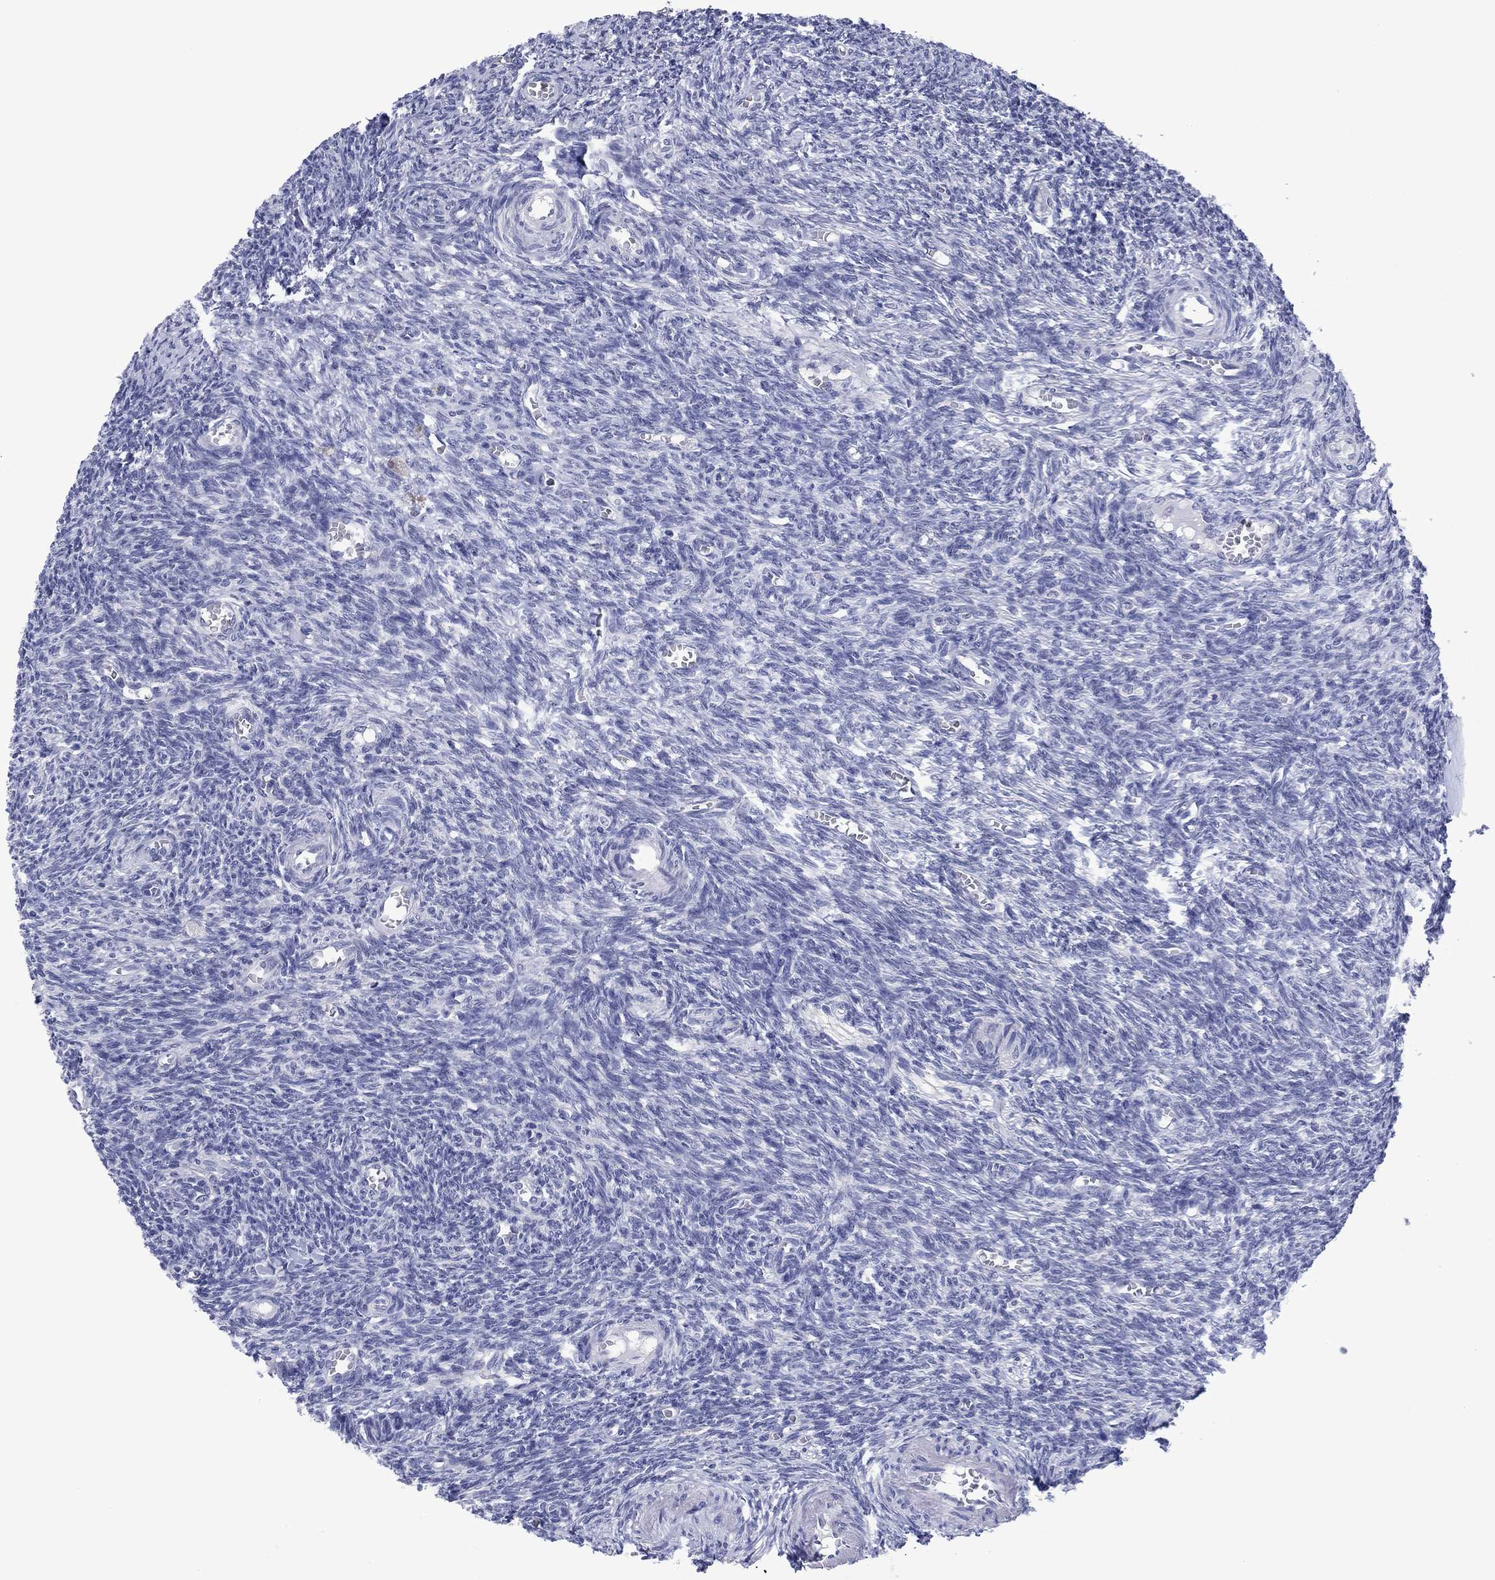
{"staining": {"intensity": "negative", "quantity": "none", "location": "none"}, "tissue": "ovary", "cell_type": "Follicle cells", "image_type": "normal", "snomed": [{"axis": "morphology", "description": "Normal tissue, NOS"}, {"axis": "topography", "description": "Ovary"}], "caption": "This is a micrograph of IHC staining of benign ovary, which shows no positivity in follicle cells.", "gene": "FER1L6", "patient": {"sex": "female", "age": 27}}